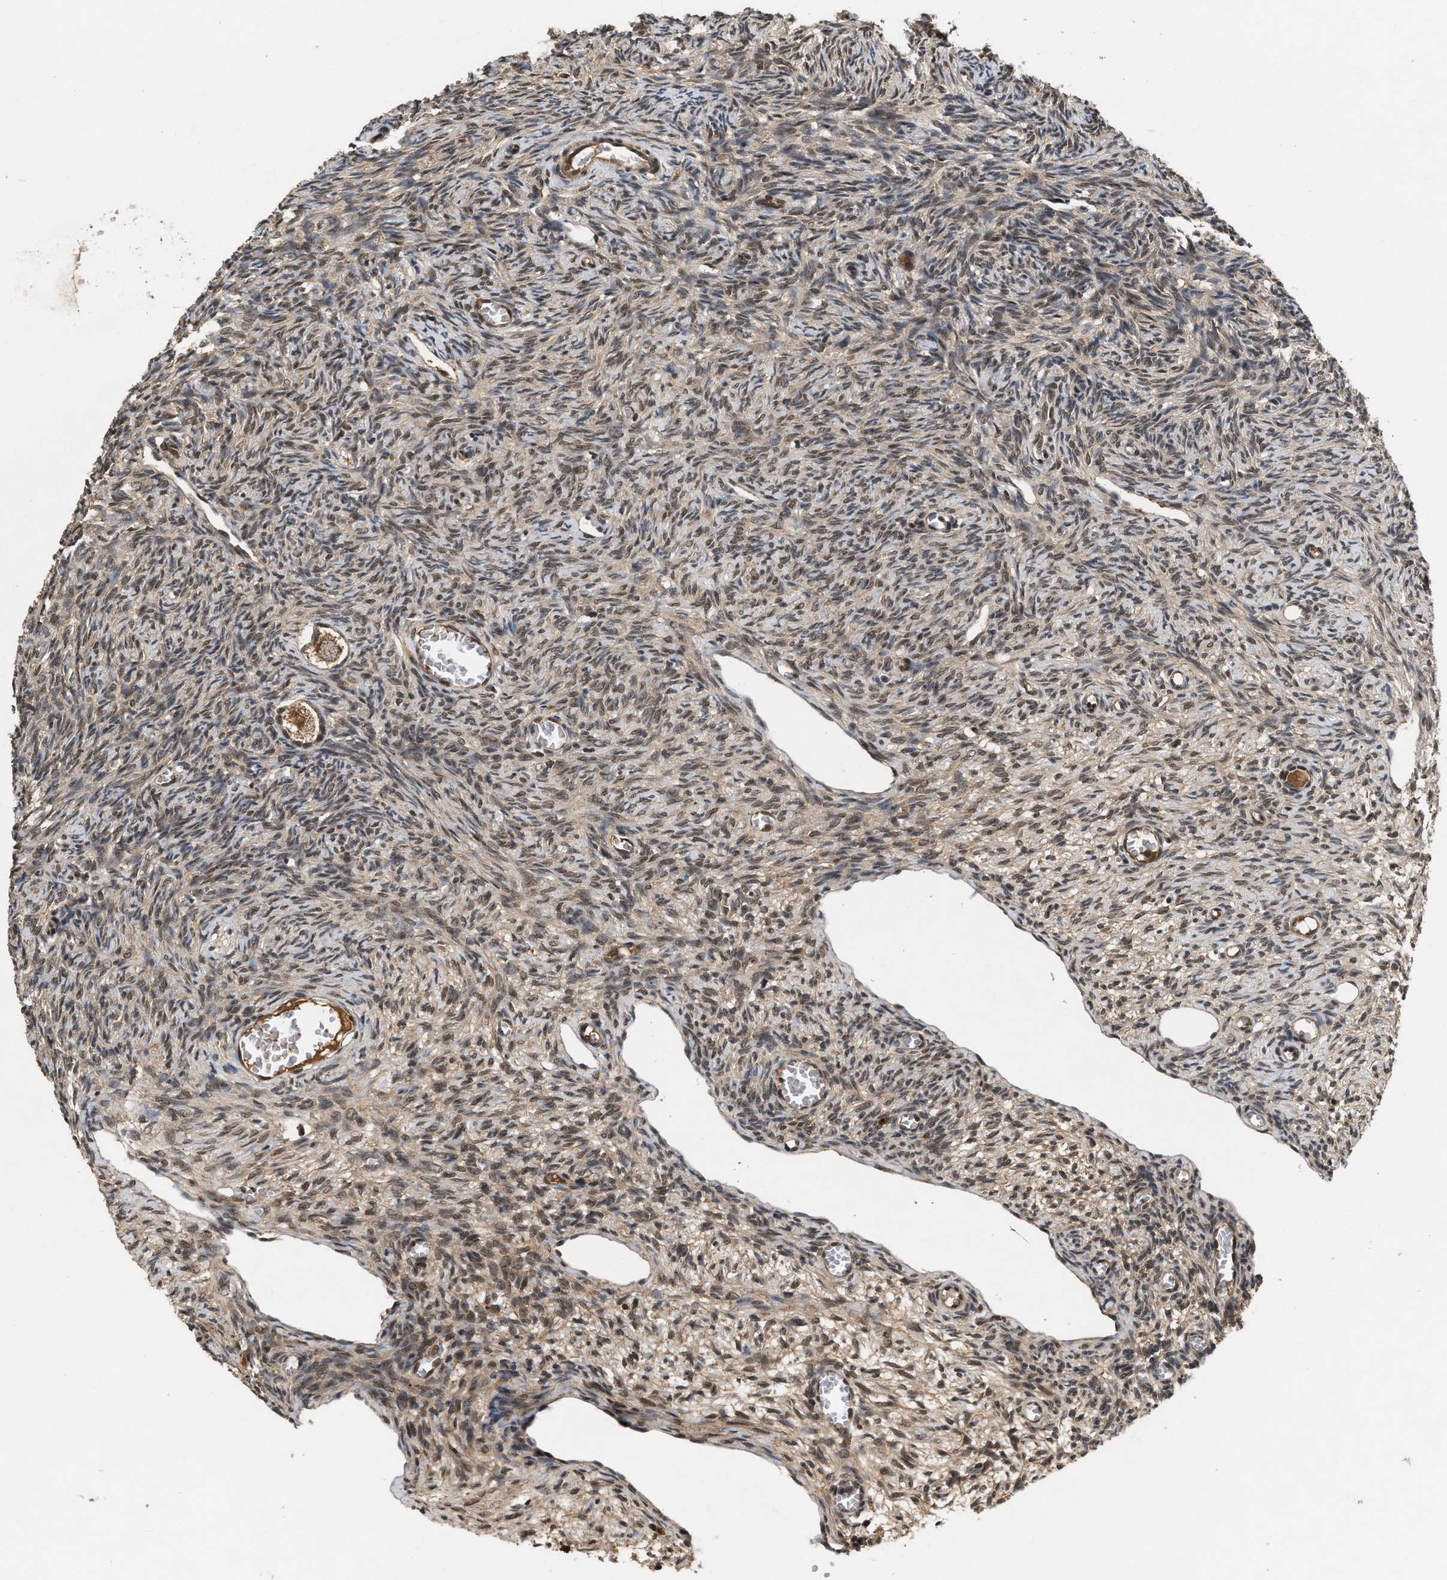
{"staining": {"intensity": "moderate", "quantity": ">75%", "location": "cytoplasmic/membranous"}, "tissue": "ovary", "cell_type": "Follicle cells", "image_type": "normal", "snomed": [{"axis": "morphology", "description": "Normal tissue, NOS"}, {"axis": "topography", "description": "Ovary"}], "caption": "The micrograph shows a brown stain indicating the presence of a protein in the cytoplasmic/membranous of follicle cells in ovary. Nuclei are stained in blue.", "gene": "RUSC2", "patient": {"sex": "female", "age": 27}}